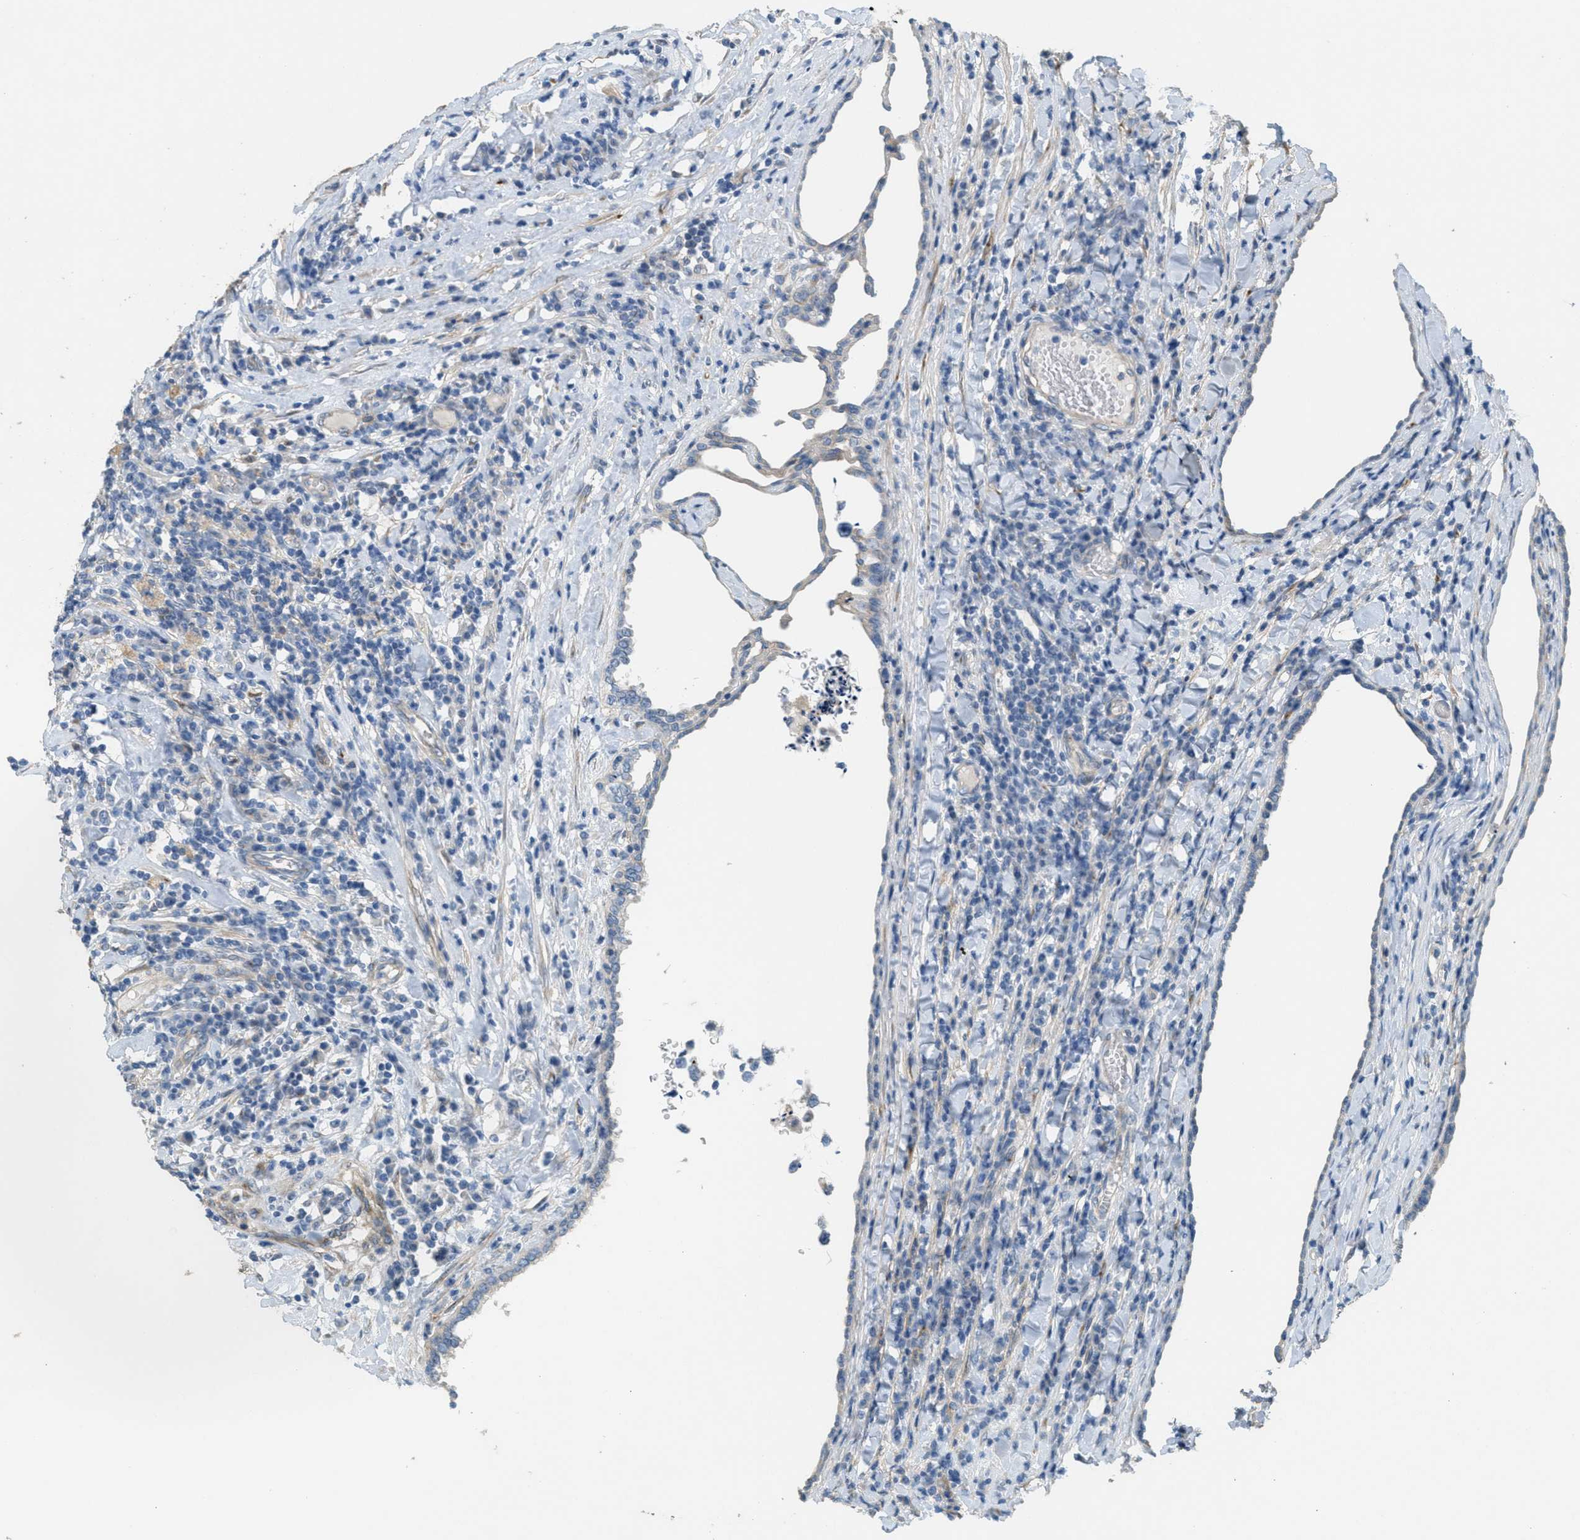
{"staining": {"intensity": "negative", "quantity": "none", "location": "none"}, "tissue": "testis cancer", "cell_type": "Tumor cells", "image_type": "cancer", "snomed": [{"axis": "morphology", "description": "Normal tissue, NOS"}, {"axis": "morphology", "description": "Seminoma, NOS"}, {"axis": "topography", "description": "Testis"}], "caption": "This is a photomicrograph of IHC staining of testis seminoma, which shows no positivity in tumor cells.", "gene": "ADCY5", "patient": {"sex": "male", "age": 43}}